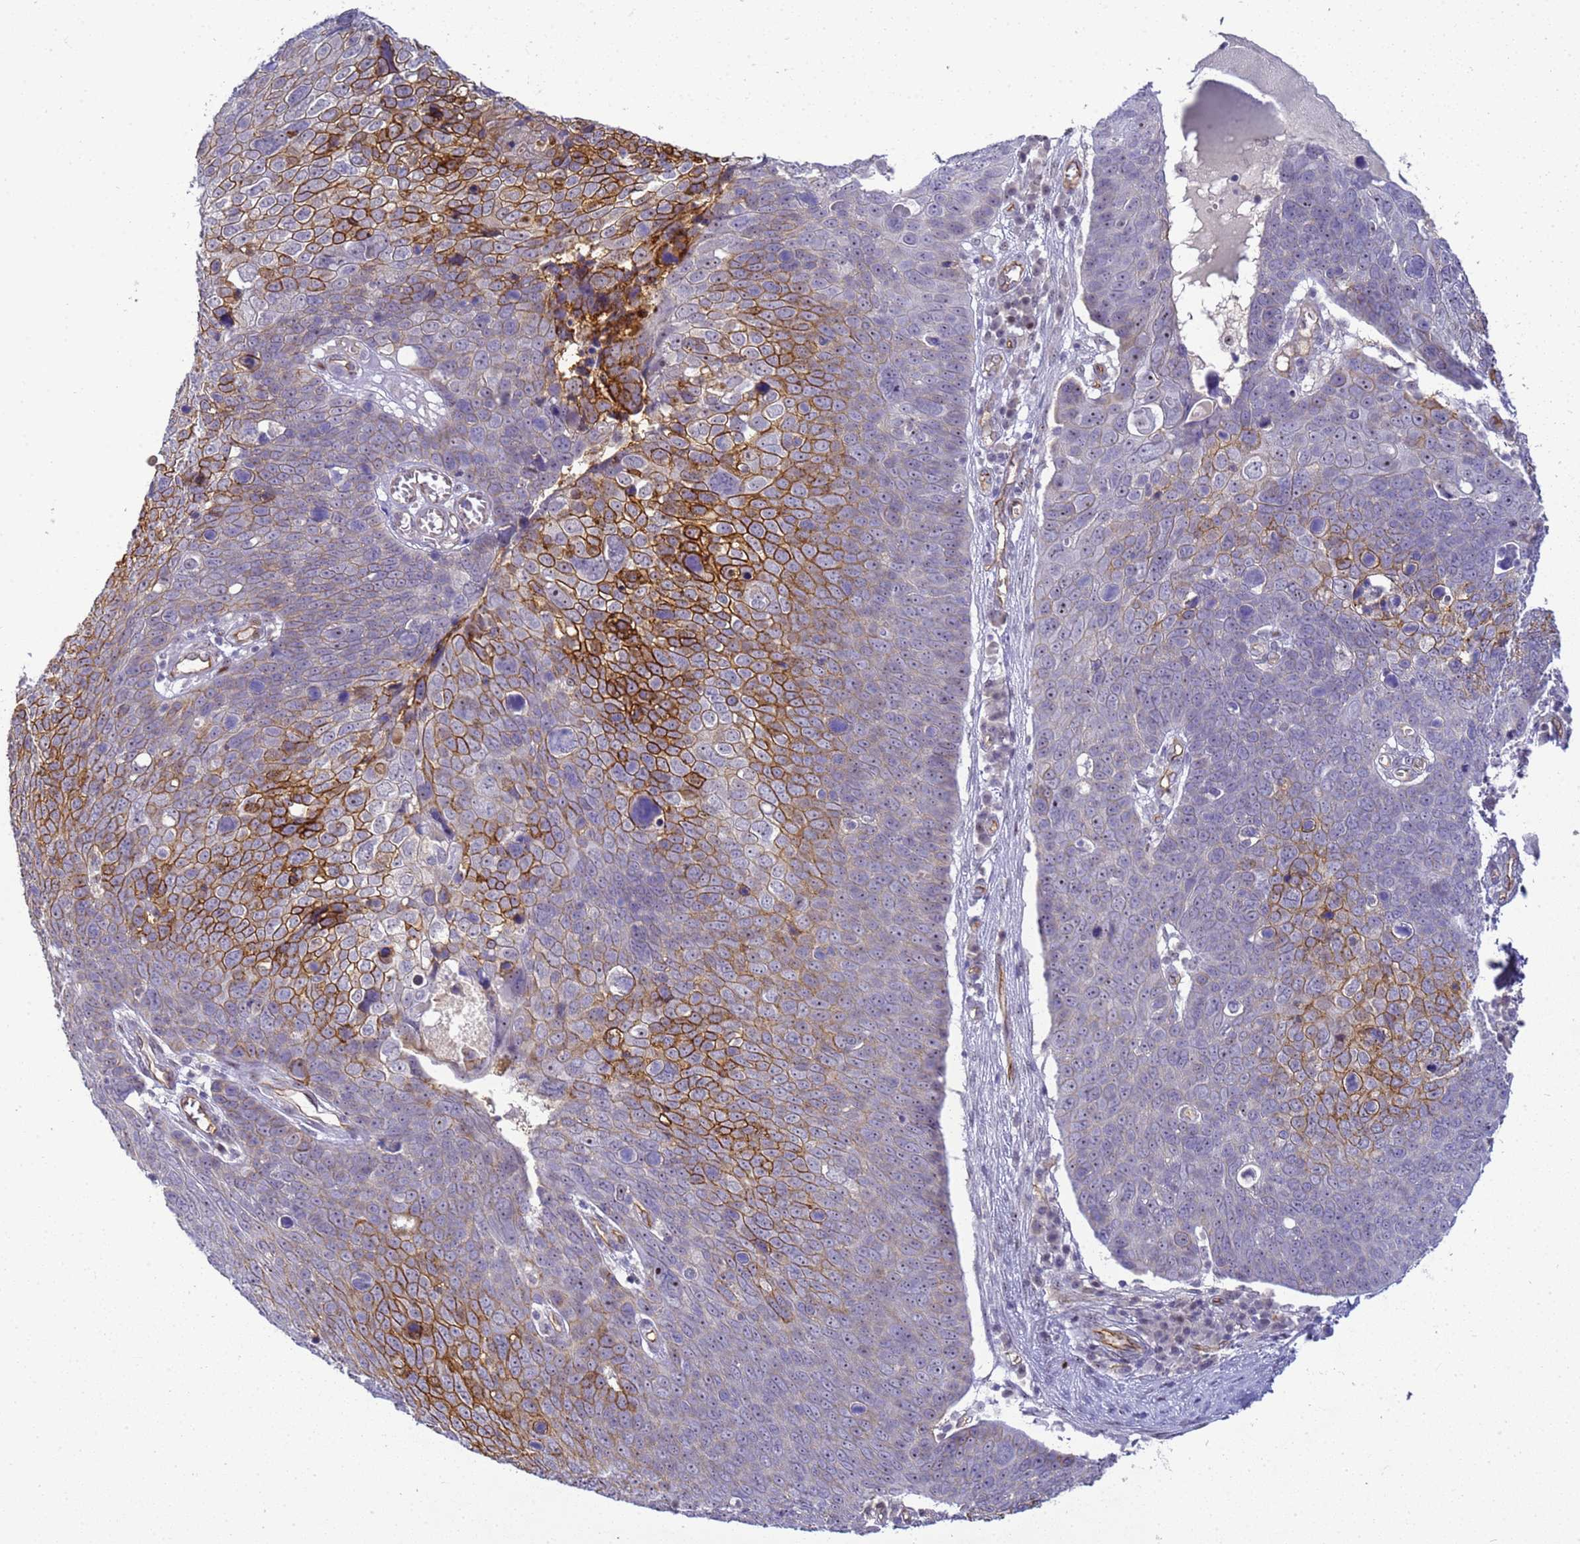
{"staining": {"intensity": "strong", "quantity": "<25%", "location": "cytoplasmic/membranous"}, "tissue": "skin cancer", "cell_type": "Tumor cells", "image_type": "cancer", "snomed": [{"axis": "morphology", "description": "Squamous cell carcinoma, NOS"}, {"axis": "topography", "description": "Skin"}], "caption": "An immunohistochemistry micrograph of tumor tissue is shown. Protein staining in brown shows strong cytoplasmic/membranous positivity in skin cancer within tumor cells.", "gene": "GON4L", "patient": {"sex": "male", "age": 71}}